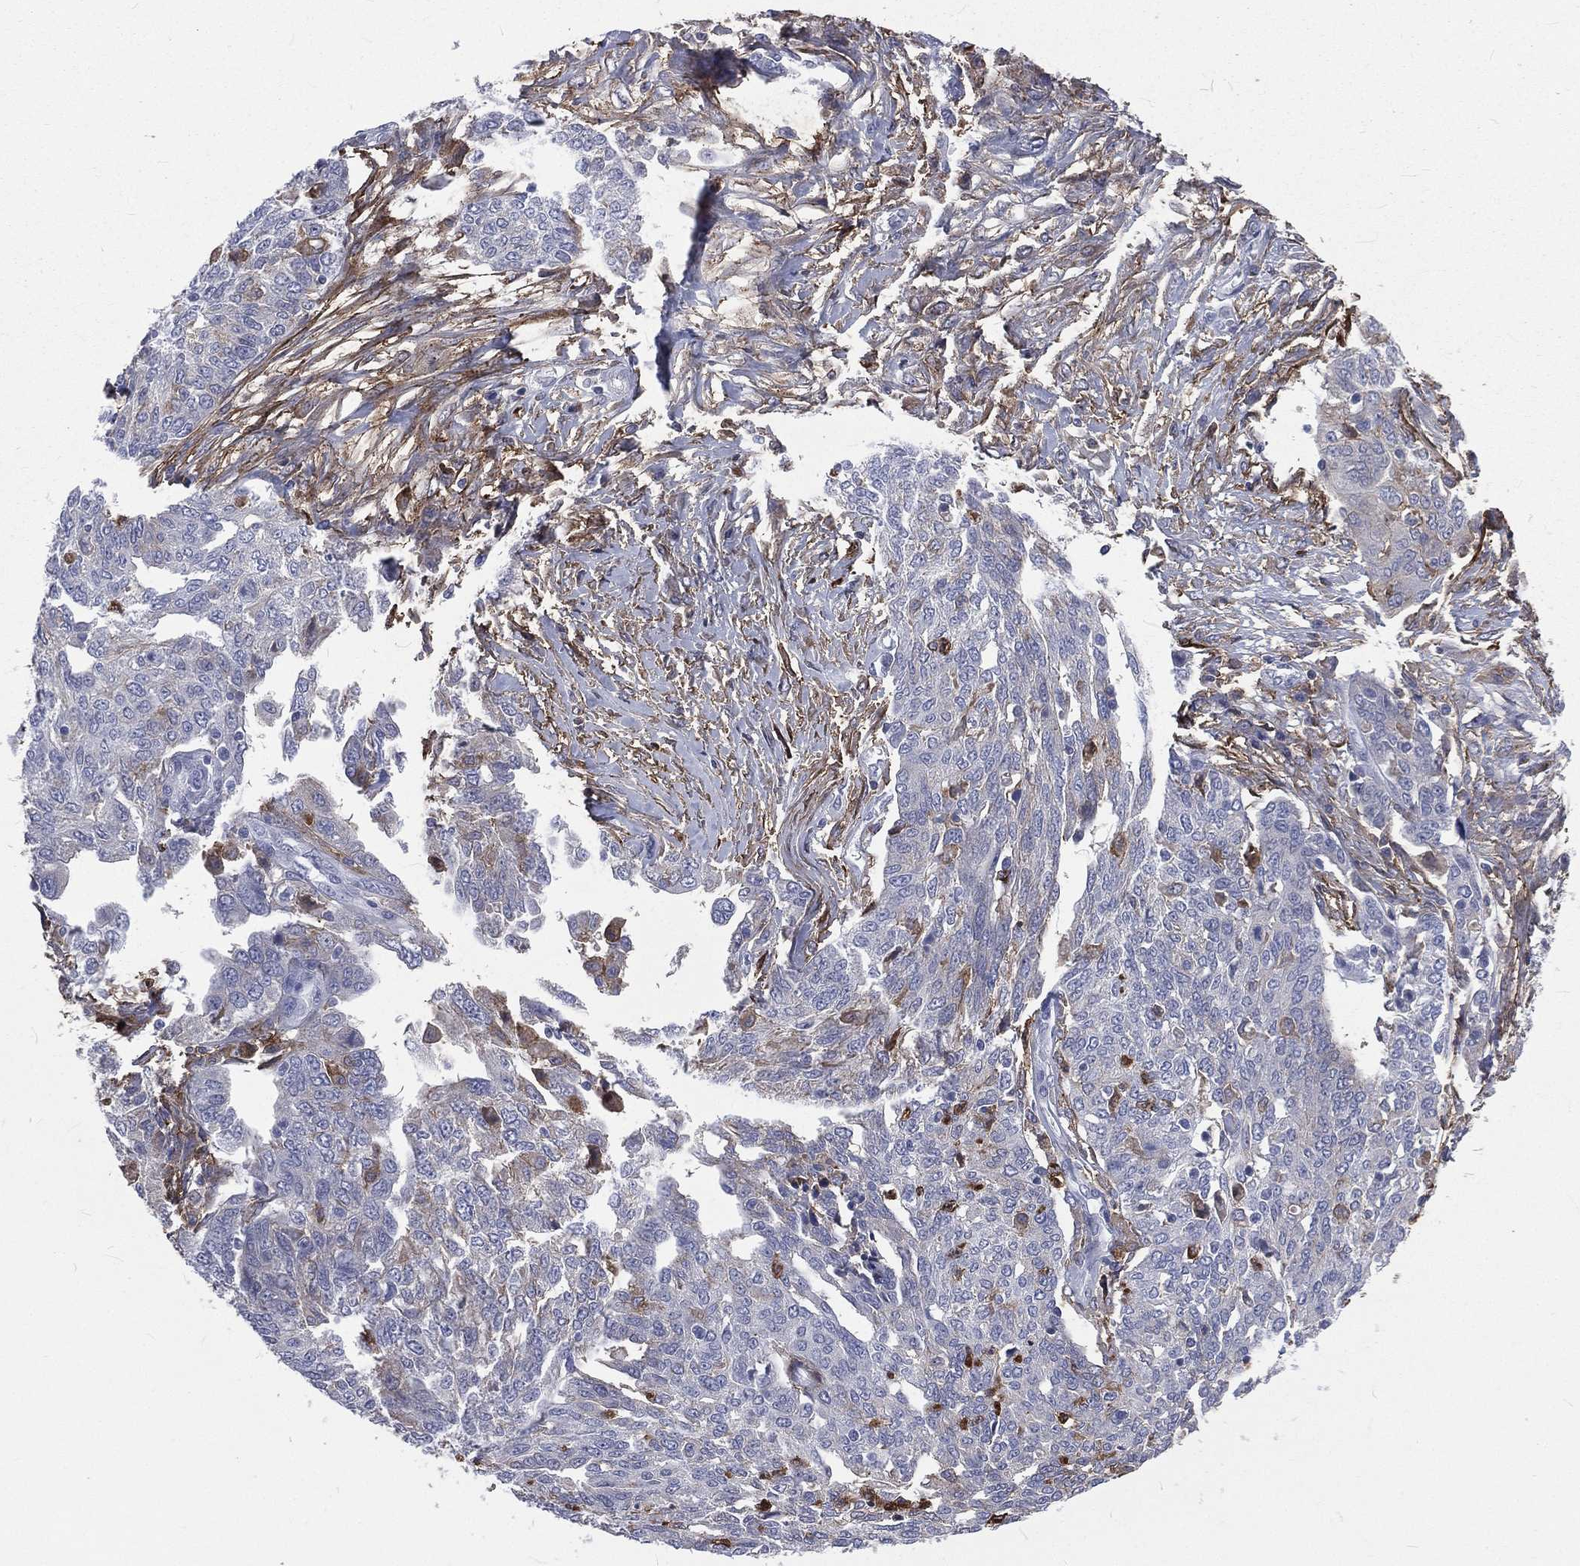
{"staining": {"intensity": "negative", "quantity": "none", "location": "none"}, "tissue": "ovarian cancer", "cell_type": "Tumor cells", "image_type": "cancer", "snomed": [{"axis": "morphology", "description": "Cystadenocarcinoma, serous, NOS"}, {"axis": "topography", "description": "Ovary"}], "caption": "Histopathology image shows no protein positivity in tumor cells of serous cystadenocarcinoma (ovarian) tissue.", "gene": "BASP1", "patient": {"sex": "female", "age": 67}}